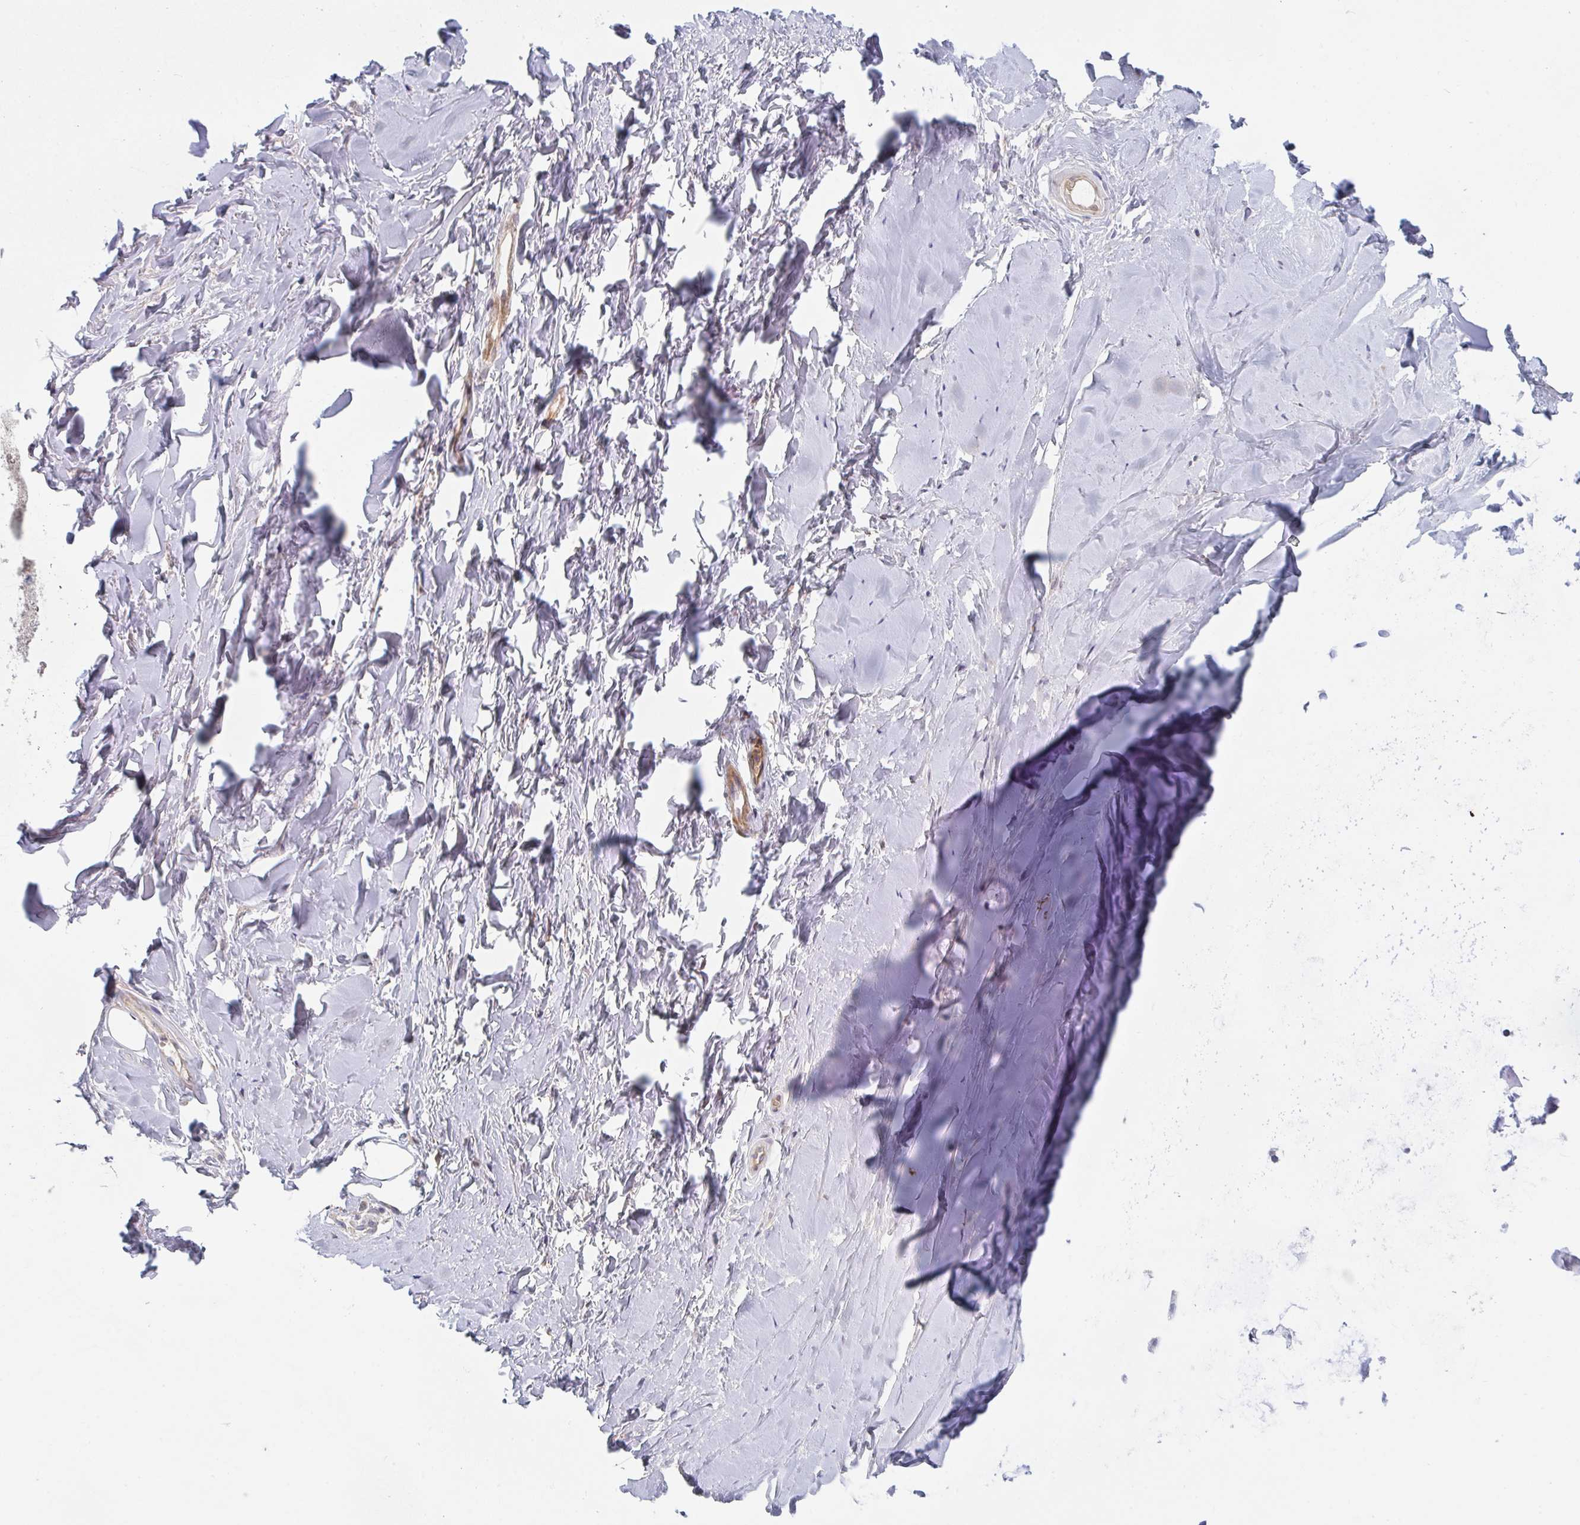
{"staining": {"intensity": "negative", "quantity": "none", "location": "none"}, "tissue": "soft tissue", "cell_type": "Chondrocytes", "image_type": "normal", "snomed": [{"axis": "morphology", "description": "Normal tissue, NOS"}, {"axis": "topography", "description": "Cartilage tissue"}, {"axis": "topography", "description": "Nasopharynx"}, {"axis": "topography", "description": "Thyroid gland"}], "caption": "Immunohistochemistry (IHC) of normal soft tissue displays no positivity in chondrocytes.", "gene": "TNFSF4", "patient": {"sex": "male", "age": 63}}